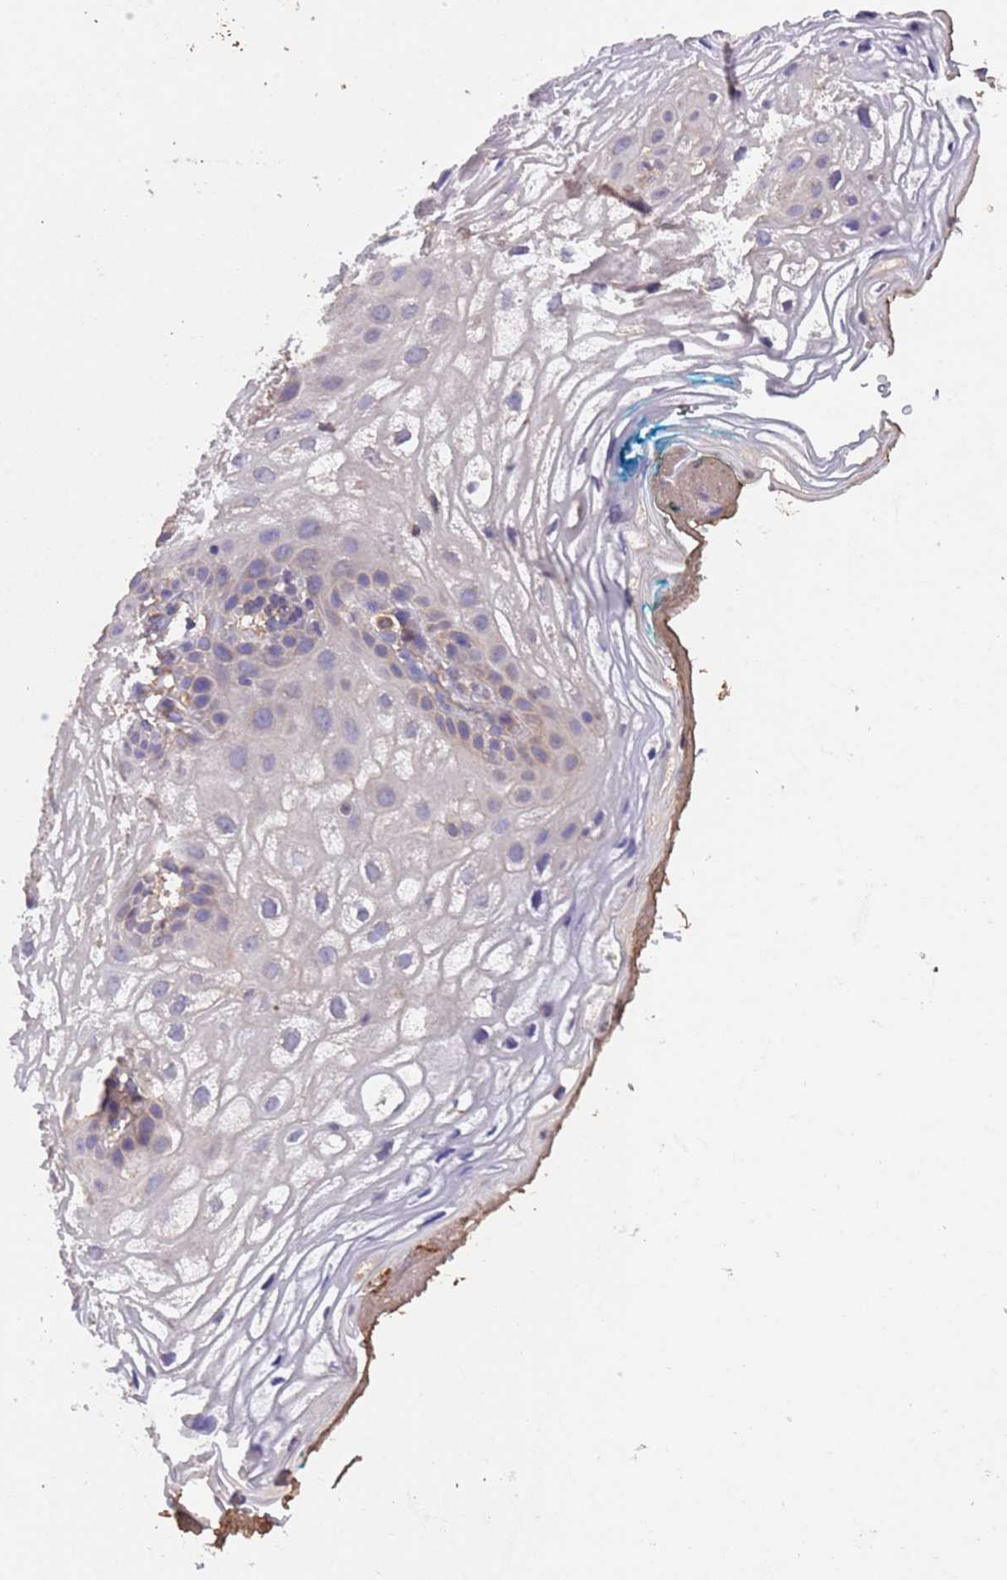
{"staining": {"intensity": "negative", "quantity": "none", "location": "none"}, "tissue": "vagina", "cell_type": "Squamous epithelial cells", "image_type": "normal", "snomed": [{"axis": "morphology", "description": "Normal tissue, NOS"}, {"axis": "topography", "description": "Vagina"}], "caption": "A high-resolution histopathology image shows immunohistochemistry (IHC) staining of benign vagina, which shows no significant expression in squamous epithelial cells. (Brightfield microscopy of DAB (3,3'-diaminobenzidine) immunohistochemistry at high magnification).", "gene": "MTX3", "patient": {"sex": "female", "age": 68}}